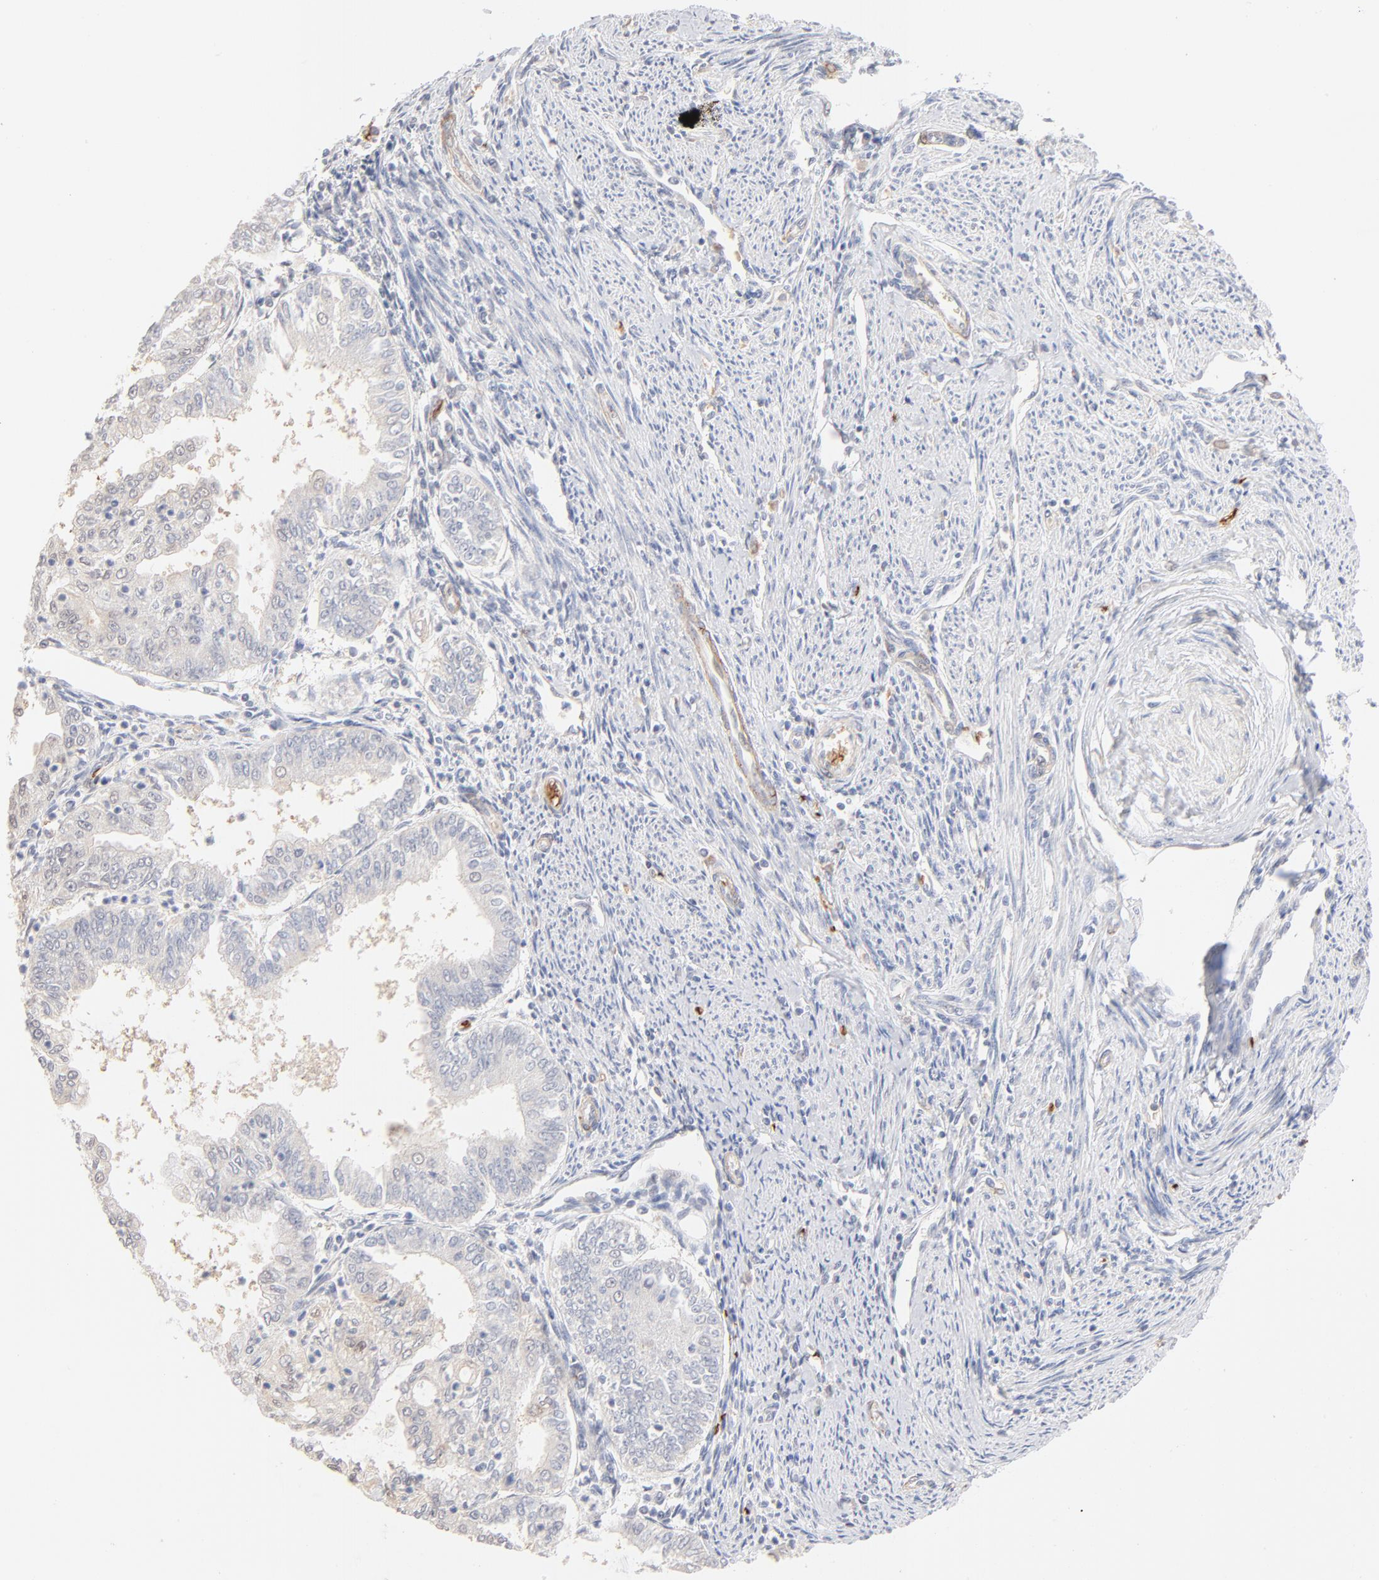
{"staining": {"intensity": "negative", "quantity": "none", "location": "none"}, "tissue": "endometrial cancer", "cell_type": "Tumor cells", "image_type": "cancer", "snomed": [{"axis": "morphology", "description": "Adenocarcinoma, NOS"}, {"axis": "topography", "description": "Endometrium"}], "caption": "This photomicrograph is of endometrial adenocarcinoma stained with IHC to label a protein in brown with the nuclei are counter-stained blue. There is no expression in tumor cells. The staining is performed using DAB (3,3'-diaminobenzidine) brown chromogen with nuclei counter-stained in using hematoxylin.", "gene": "SPTB", "patient": {"sex": "female", "age": 75}}